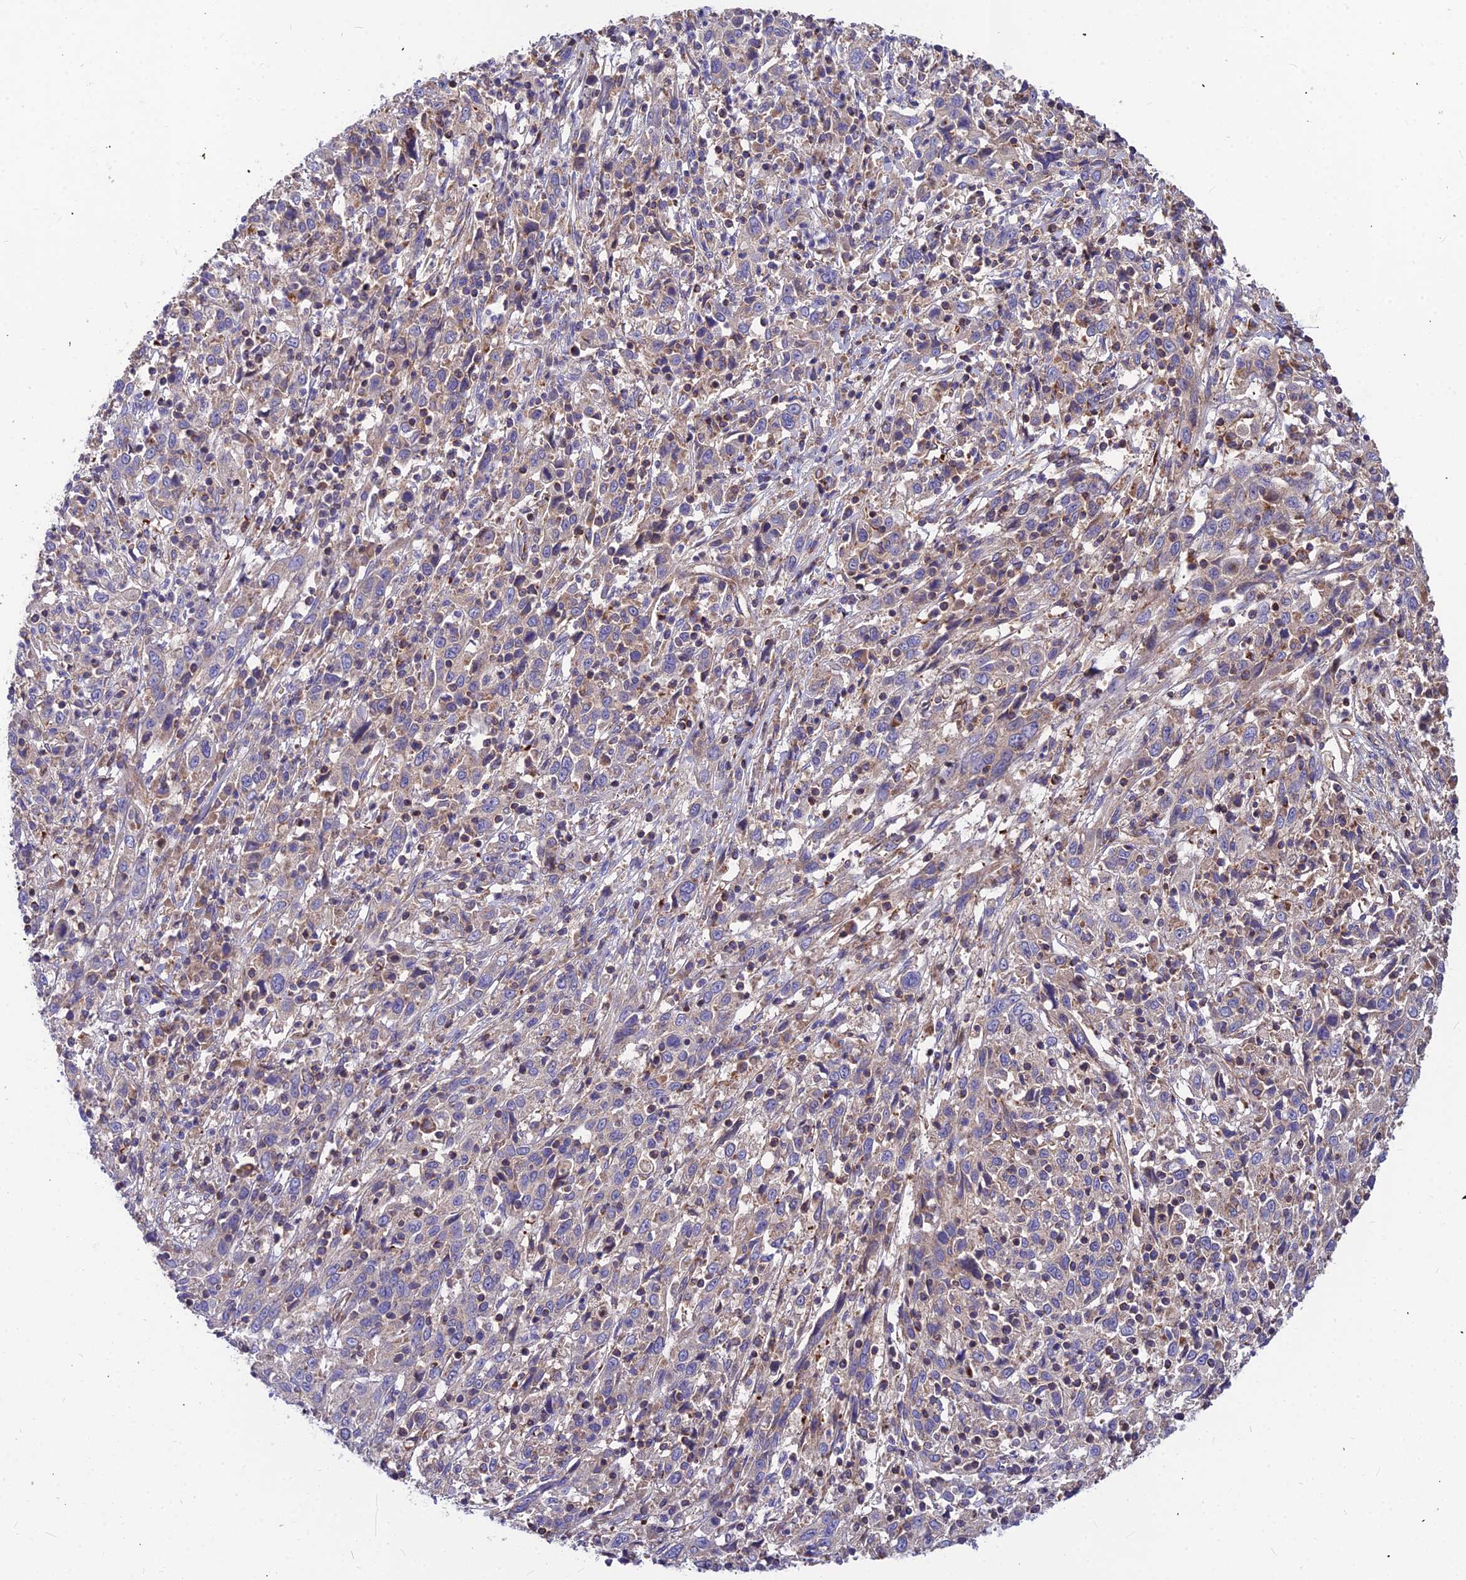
{"staining": {"intensity": "negative", "quantity": "none", "location": "none"}, "tissue": "cervical cancer", "cell_type": "Tumor cells", "image_type": "cancer", "snomed": [{"axis": "morphology", "description": "Squamous cell carcinoma, NOS"}, {"axis": "topography", "description": "Cervix"}], "caption": "Cervical squamous cell carcinoma stained for a protein using immunohistochemistry demonstrates no staining tumor cells.", "gene": "ASPHD1", "patient": {"sex": "female", "age": 46}}